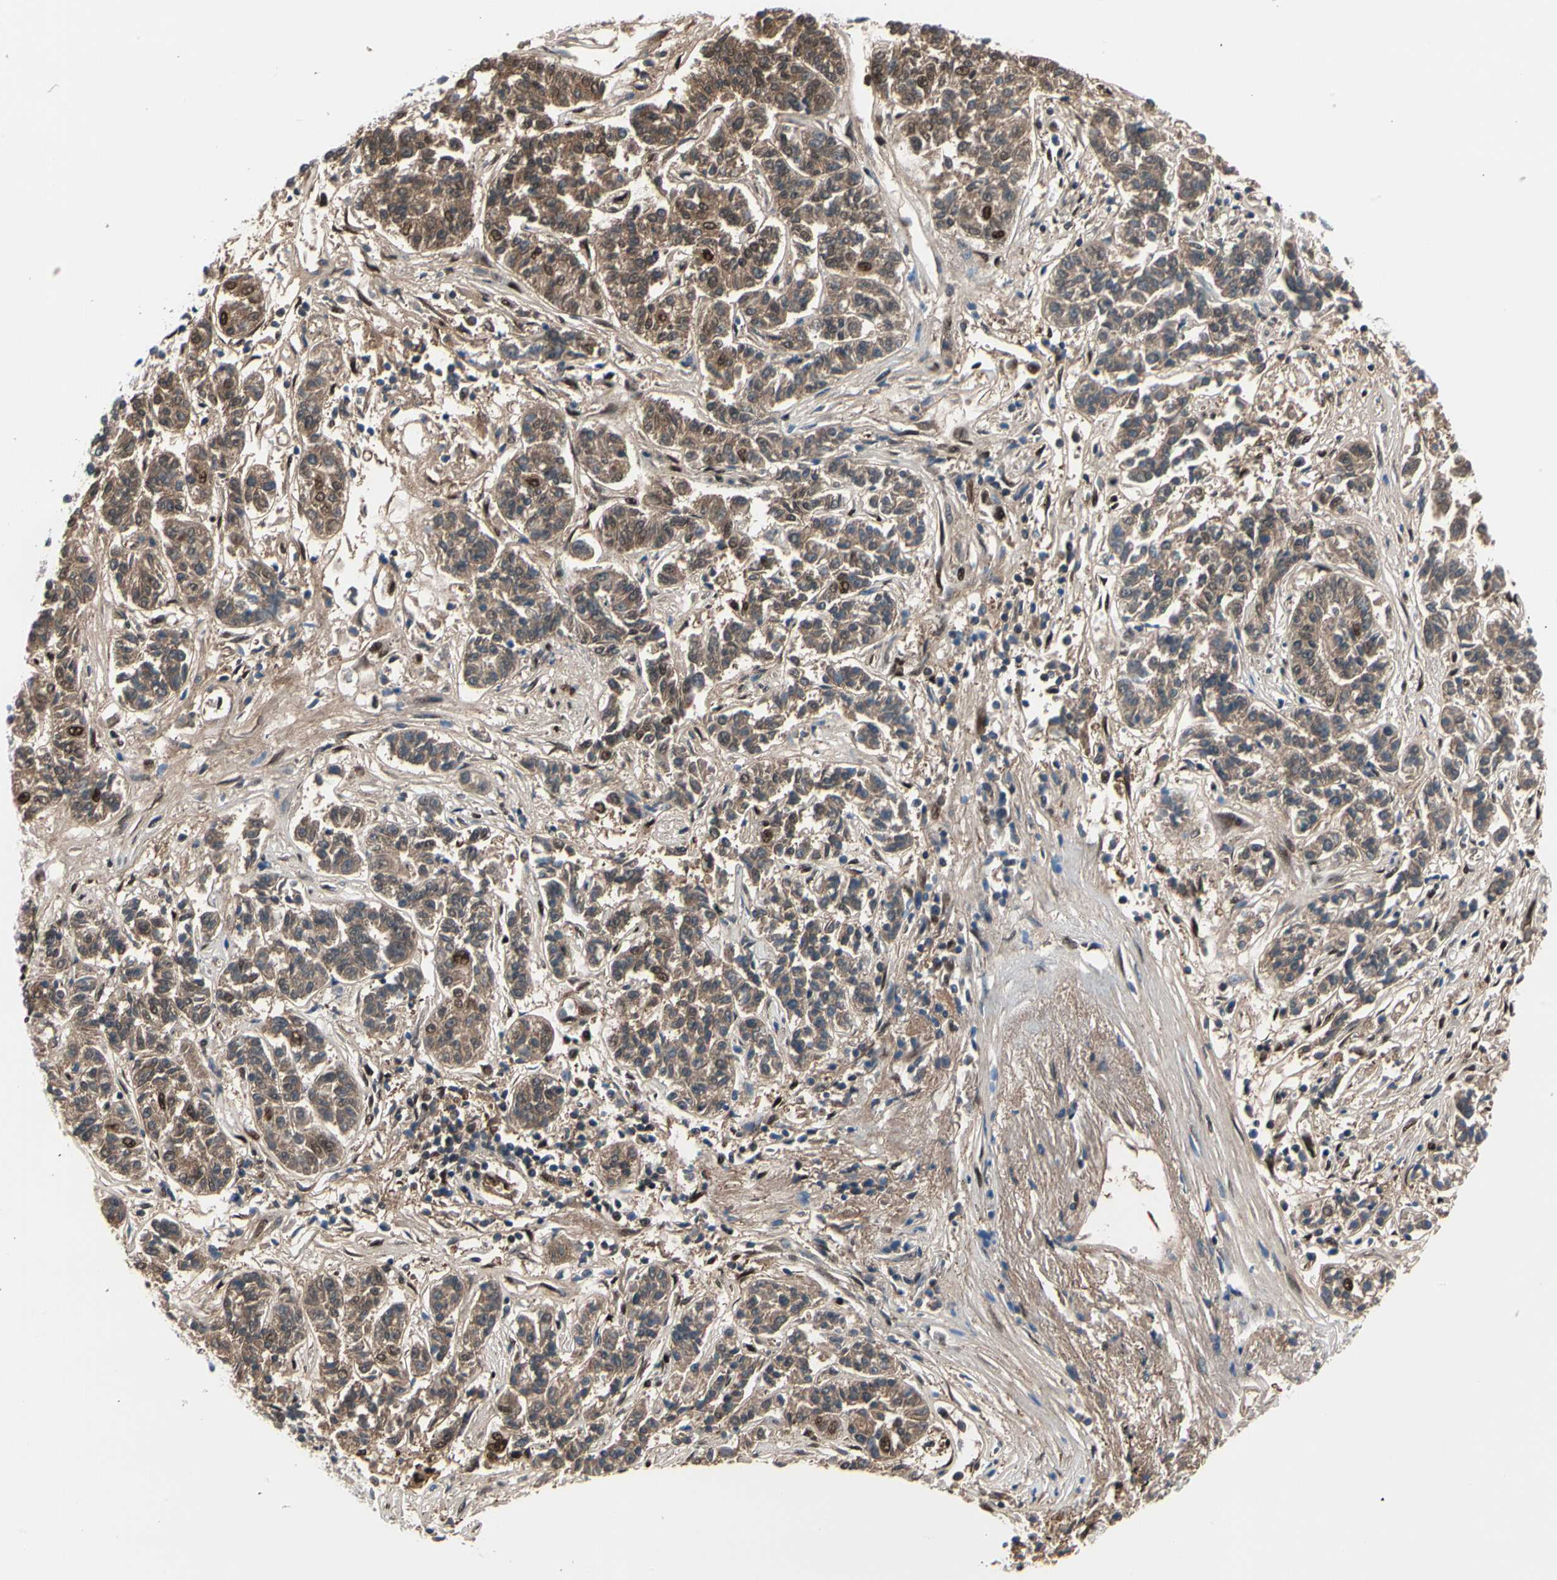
{"staining": {"intensity": "moderate", "quantity": ">75%", "location": "cytoplasmic/membranous,nuclear"}, "tissue": "lung cancer", "cell_type": "Tumor cells", "image_type": "cancer", "snomed": [{"axis": "morphology", "description": "Adenocarcinoma, NOS"}, {"axis": "topography", "description": "Lung"}], "caption": "Immunohistochemistry (IHC) micrograph of adenocarcinoma (lung) stained for a protein (brown), which exhibits medium levels of moderate cytoplasmic/membranous and nuclear expression in approximately >75% of tumor cells.", "gene": "PSMA2", "patient": {"sex": "male", "age": 84}}